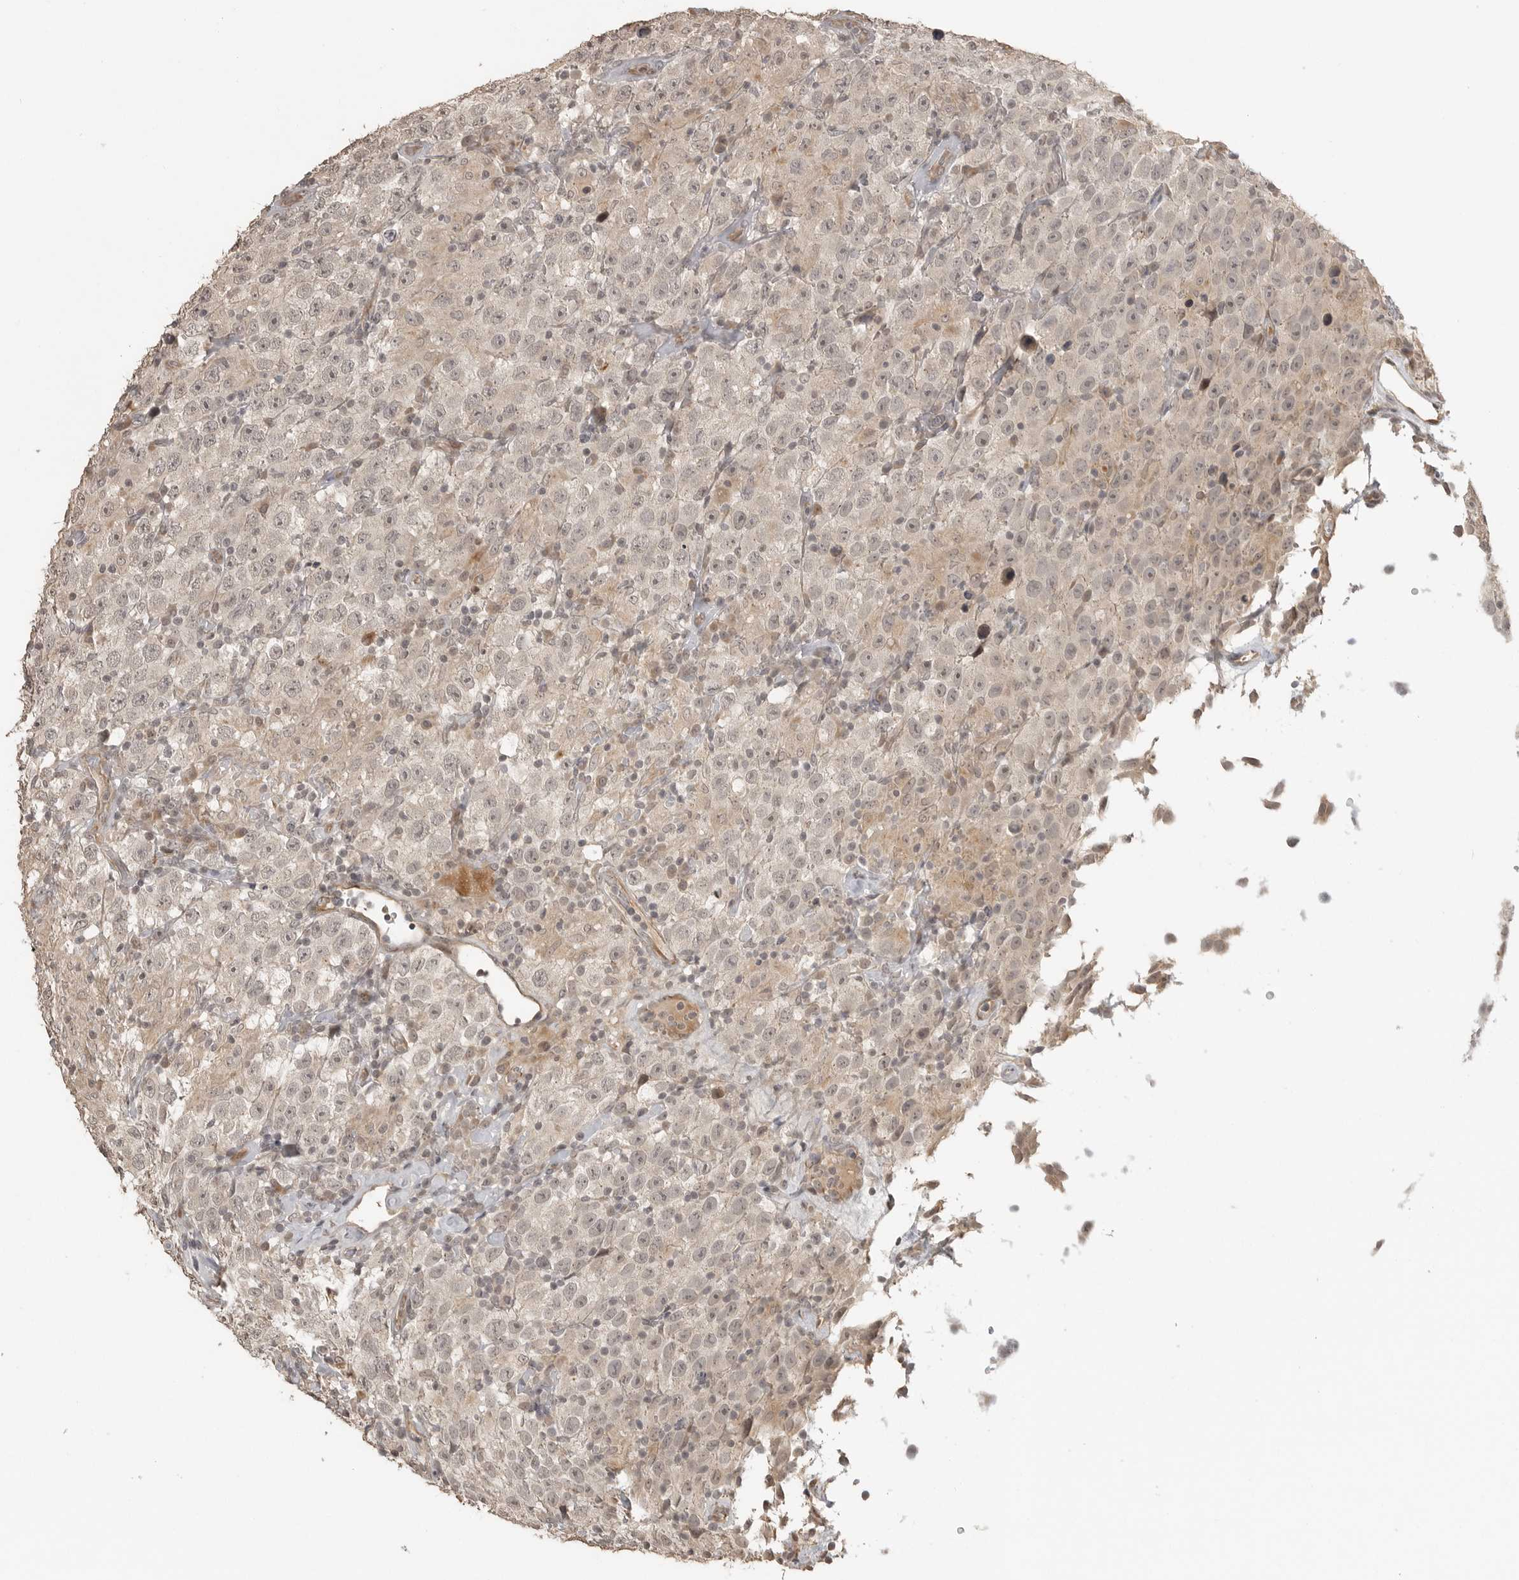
{"staining": {"intensity": "negative", "quantity": "none", "location": "none"}, "tissue": "testis cancer", "cell_type": "Tumor cells", "image_type": "cancer", "snomed": [{"axis": "morphology", "description": "Seminoma, NOS"}, {"axis": "topography", "description": "Testis"}], "caption": "Tumor cells are negative for brown protein staining in testis seminoma.", "gene": "SMG8", "patient": {"sex": "male", "age": 41}}